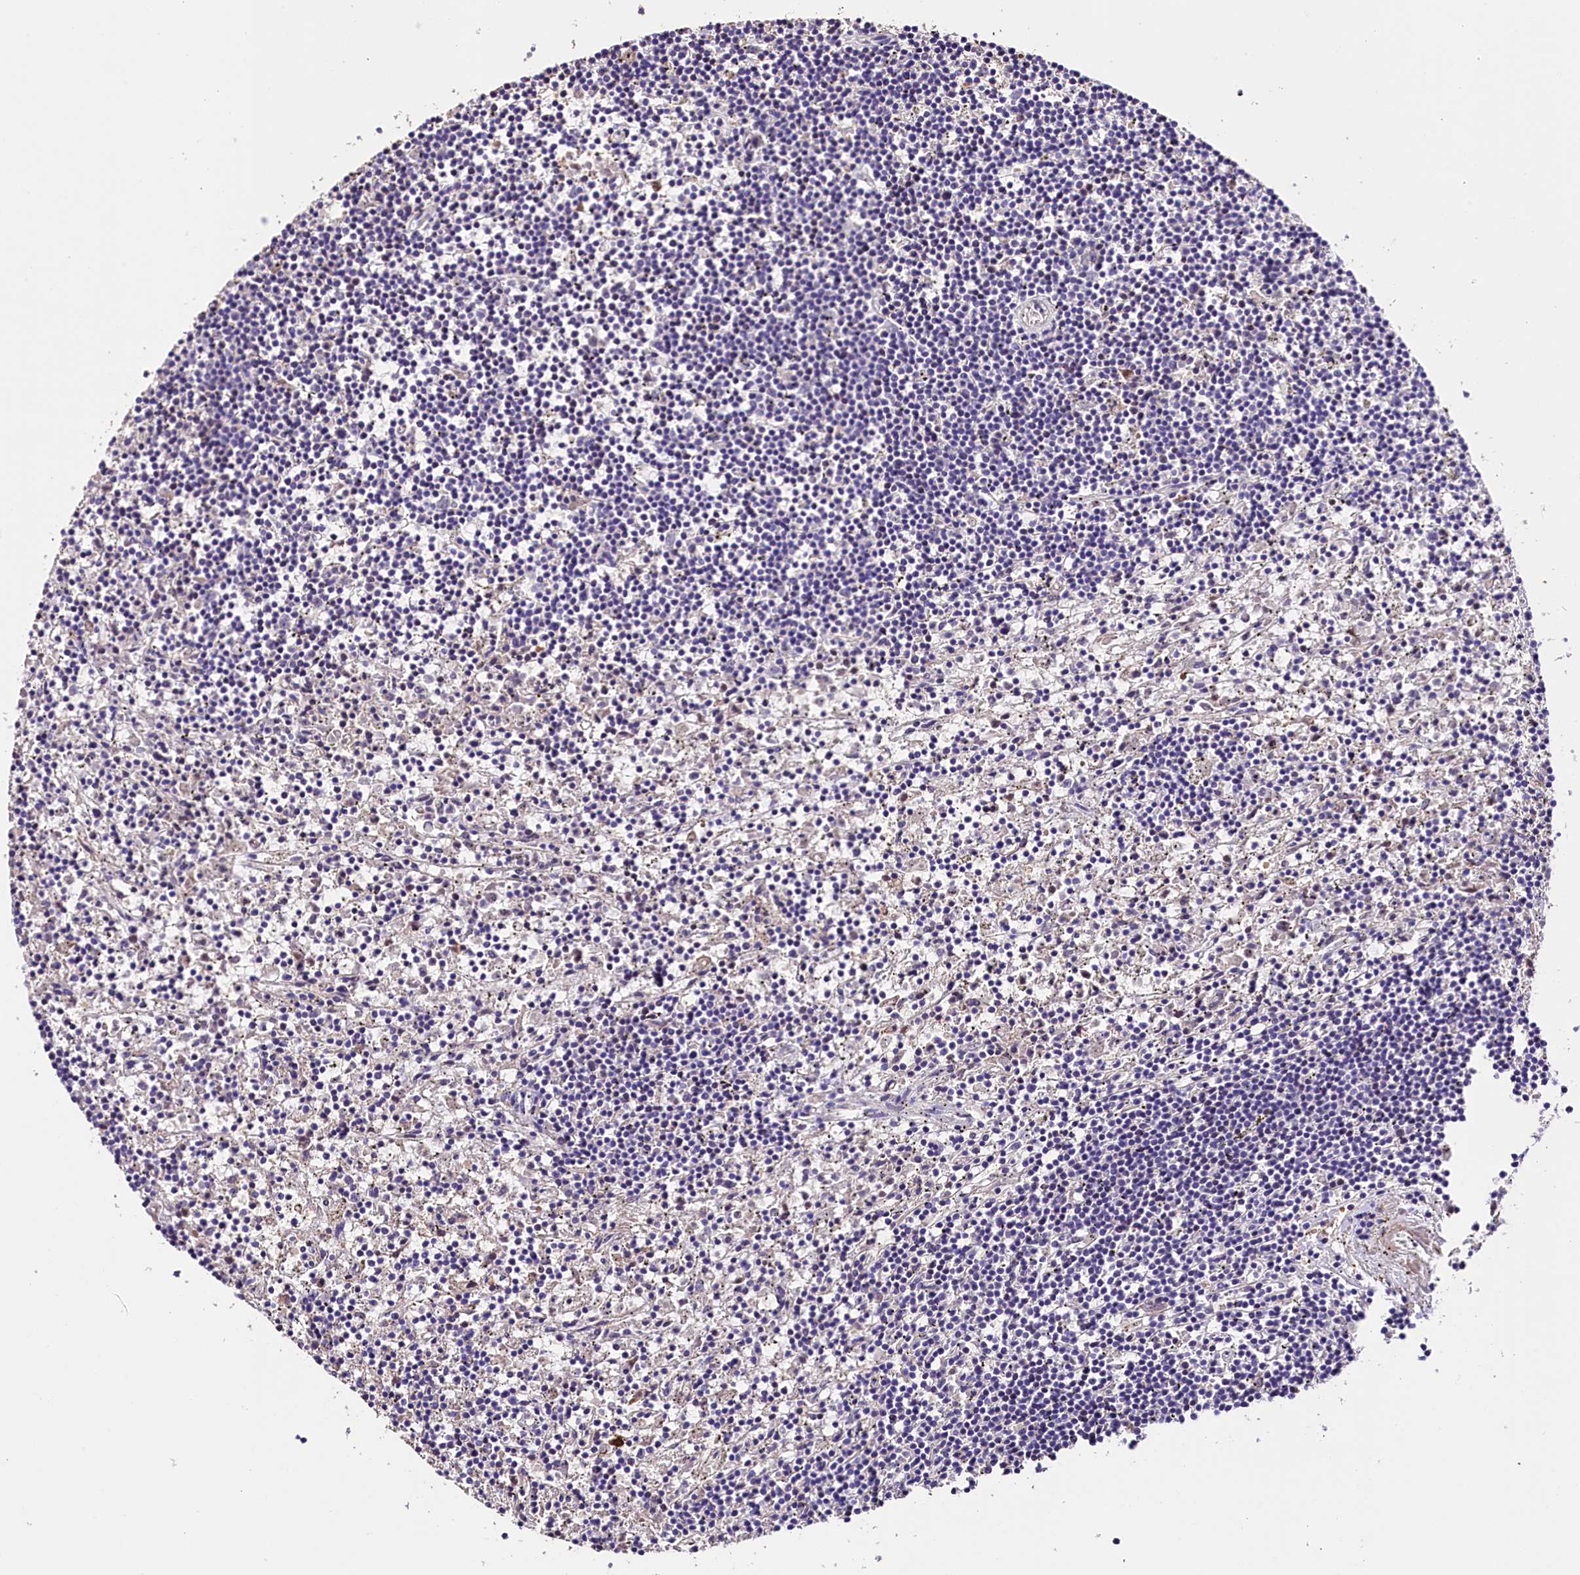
{"staining": {"intensity": "negative", "quantity": "none", "location": "none"}, "tissue": "lymphoma", "cell_type": "Tumor cells", "image_type": "cancer", "snomed": [{"axis": "morphology", "description": "Malignant lymphoma, non-Hodgkin's type, Low grade"}, {"axis": "topography", "description": "Spleen"}], "caption": "This is a histopathology image of immunohistochemistry staining of lymphoma, which shows no expression in tumor cells. (Immunohistochemistry, brightfield microscopy, high magnification).", "gene": "MEX3B", "patient": {"sex": "male", "age": 76}}